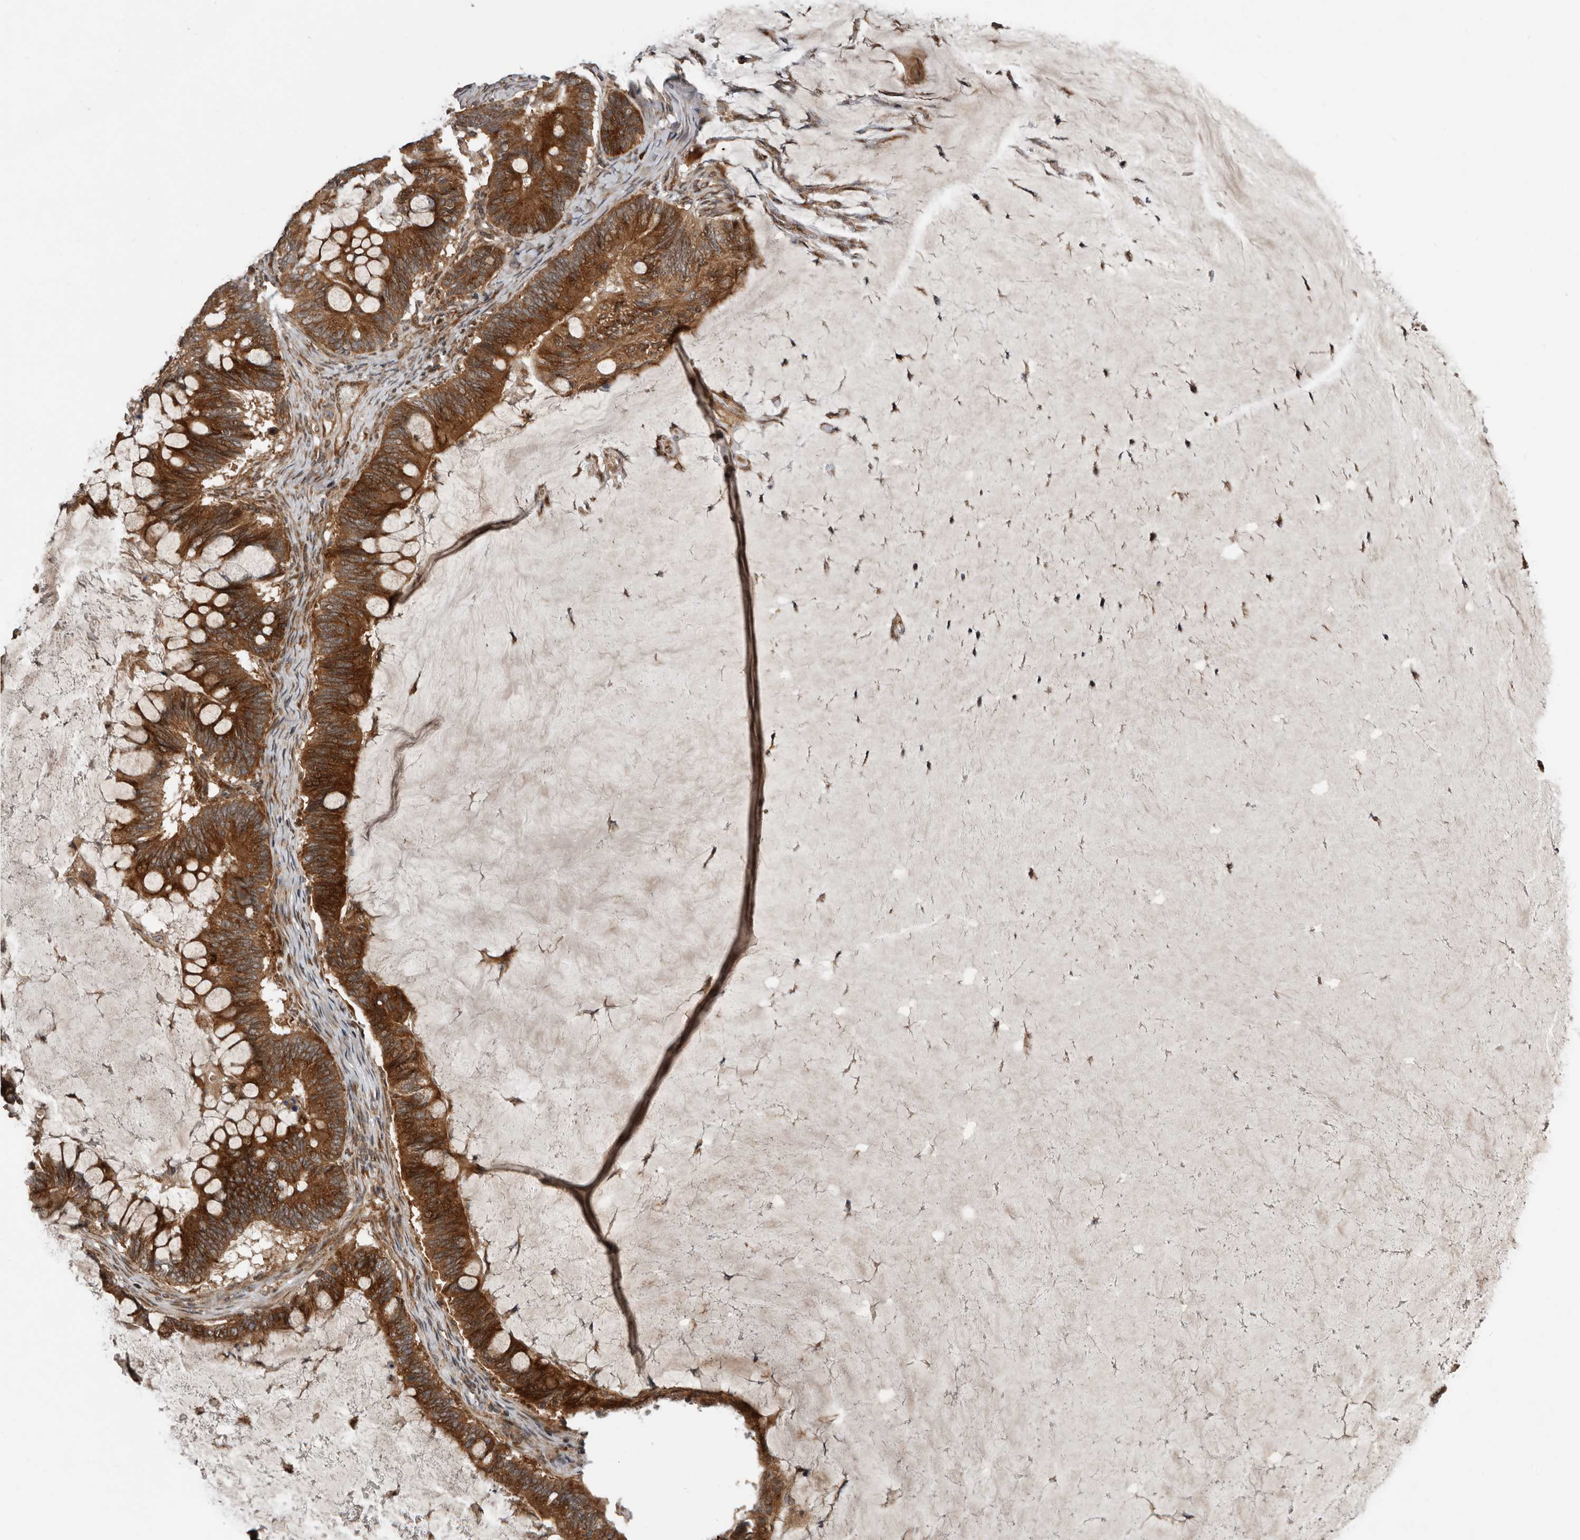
{"staining": {"intensity": "strong", "quantity": ">75%", "location": "cytoplasmic/membranous"}, "tissue": "ovarian cancer", "cell_type": "Tumor cells", "image_type": "cancer", "snomed": [{"axis": "morphology", "description": "Cystadenocarcinoma, mucinous, NOS"}, {"axis": "topography", "description": "Ovary"}], "caption": "Human ovarian cancer stained with a brown dye shows strong cytoplasmic/membranous positive staining in about >75% of tumor cells.", "gene": "CCDC190", "patient": {"sex": "female", "age": 61}}